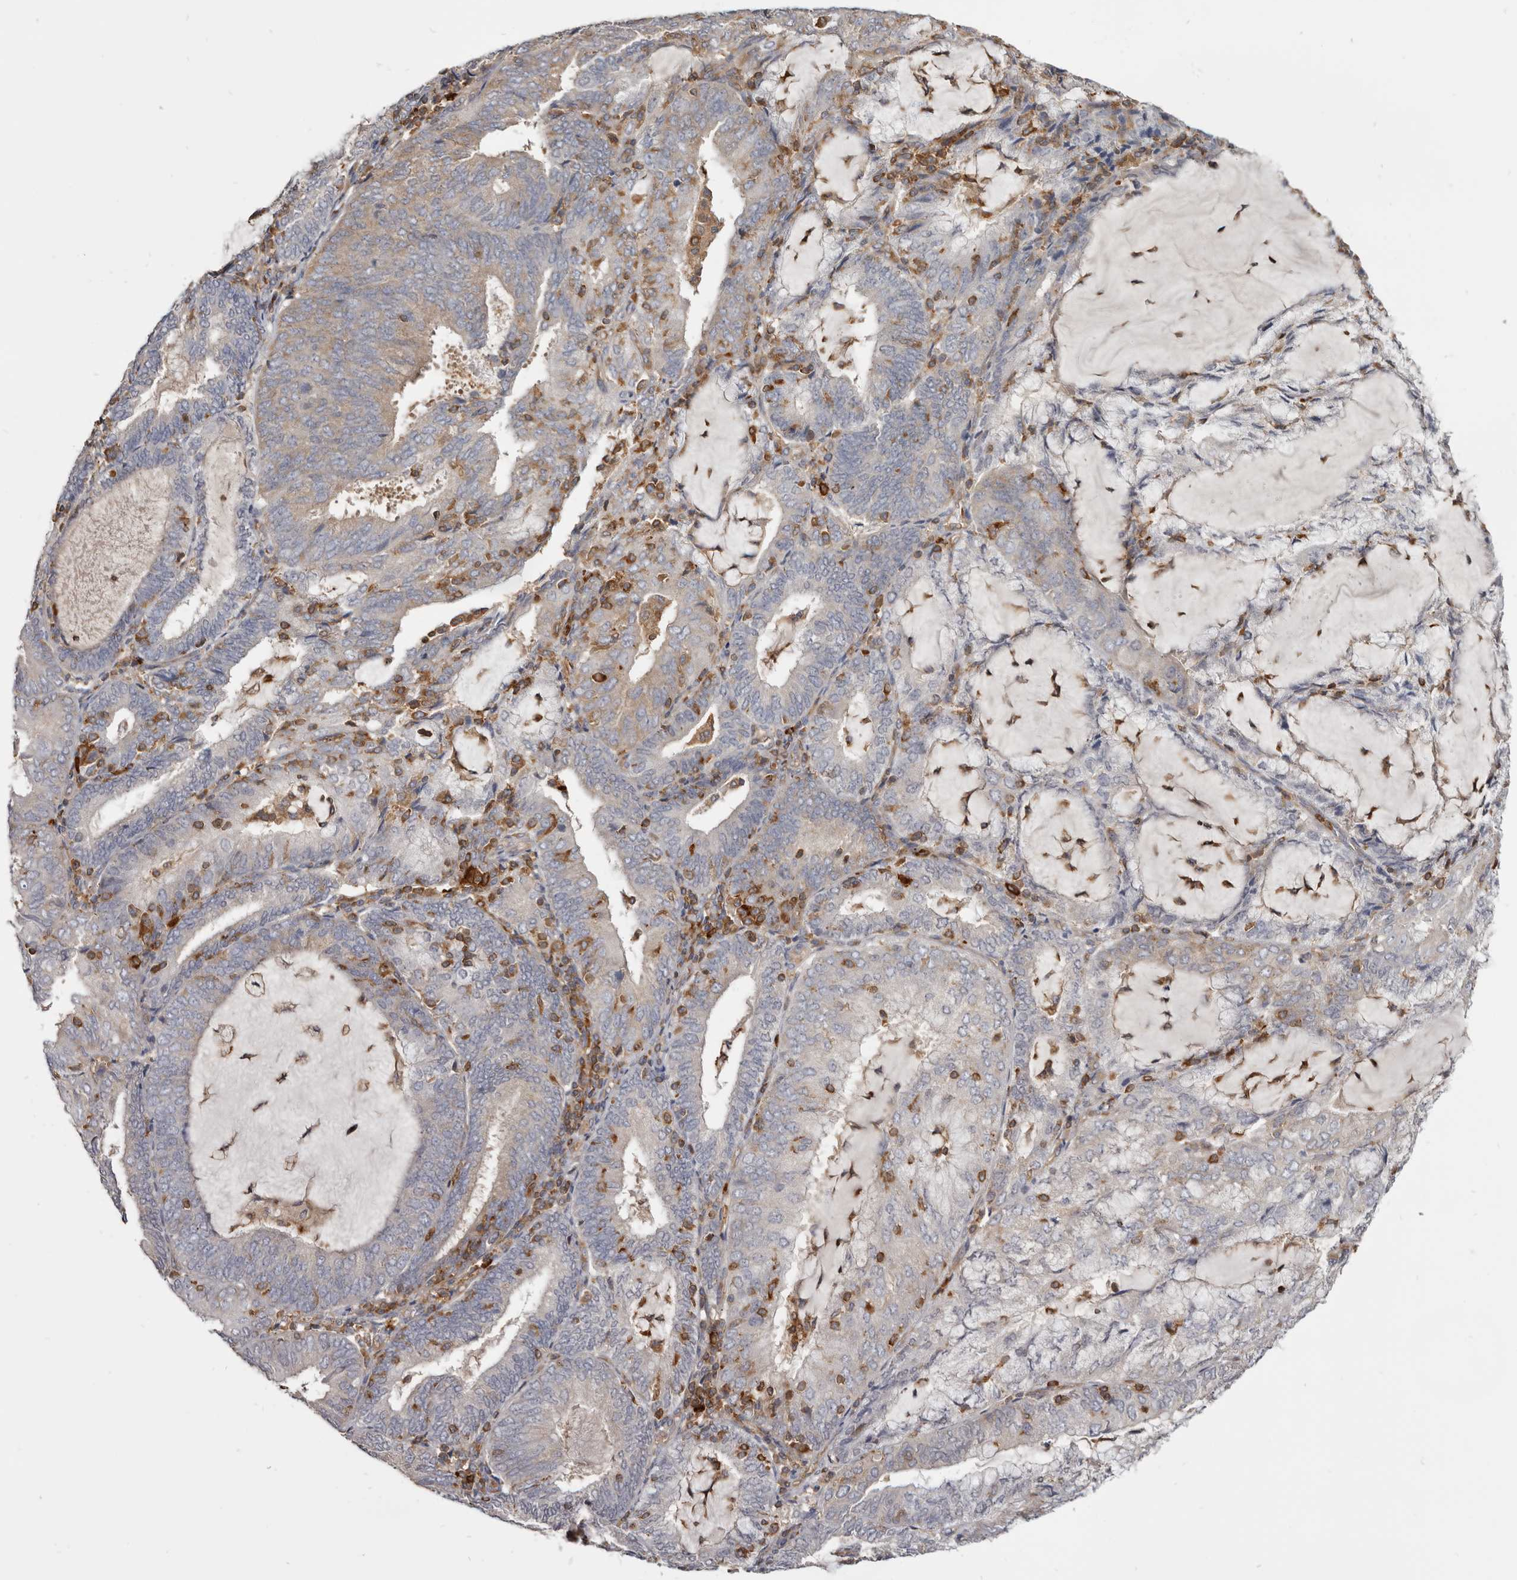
{"staining": {"intensity": "weak", "quantity": "<25%", "location": "cytoplasmic/membranous"}, "tissue": "endometrial cancer", "cell_type": "Tumor cells", "image_type": "cancer", "snomed": [{"axis": "morphology", "description": "Adenocarcinoma, NOS"}, {"axis": "topography", "description": "Endometrium"}], "caption": "Tumor cells show no significant expression in endometrial adenocarcinoma.", "gene": "CBL", "patient": {"sex": "female", "age": 81}}